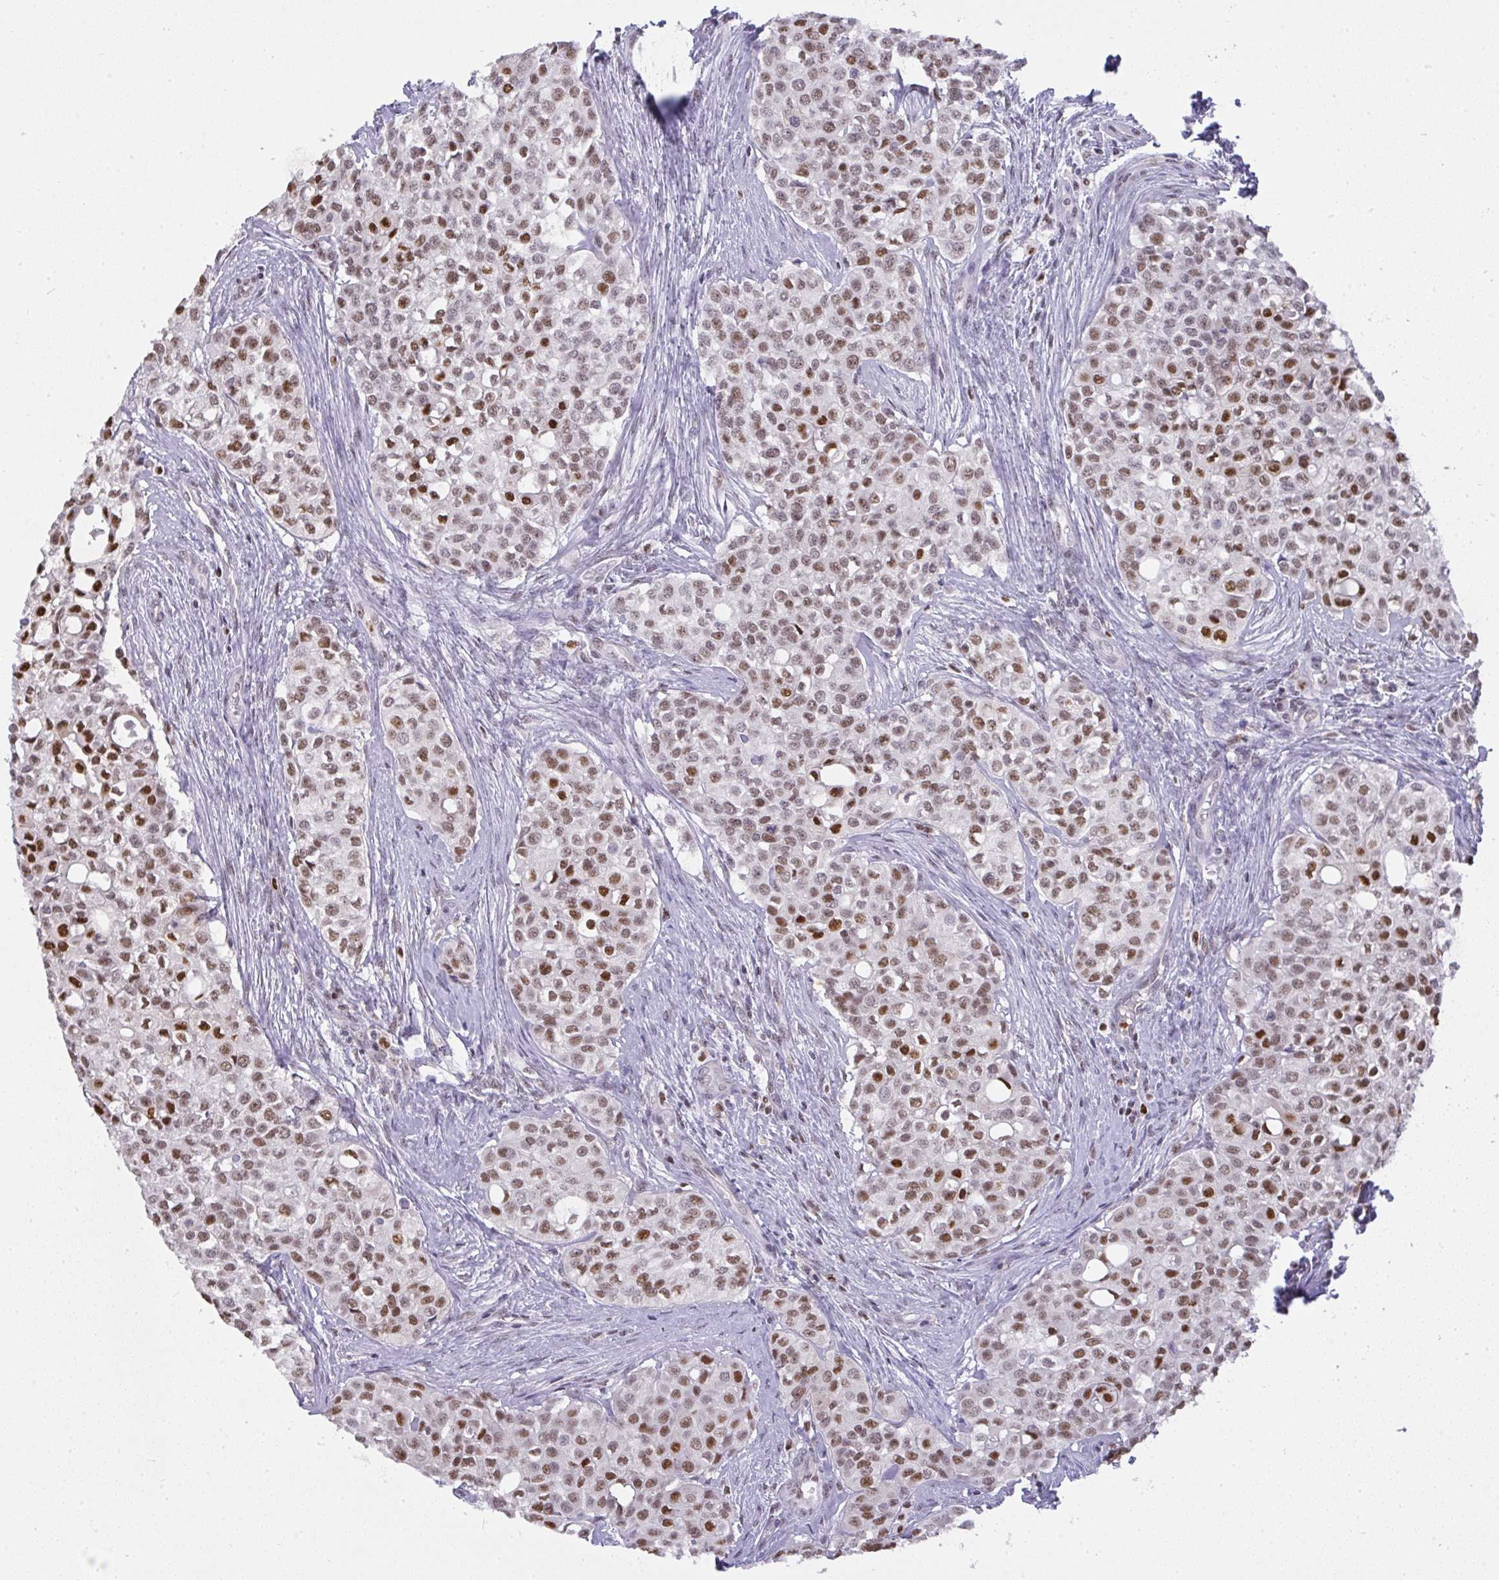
{"staining": {"intensity": "moderate", "quantity": ">75%", "location": "nuclear"}, "tissue": "head and neck cancer", "cell_type": "Tumor cells", "image_type": "cancer", "snomed": [{"axis": "morphology", "description": "Adenocarcinoma, NOS"}, {"axis": "topography", "description": "Head-Neck"}], "caption": "A histopathology image showing moderate nuclear positivity in about >75% of tumor cells in head and neck cancer (adenocarcinoma), as visualized by brown immunohistochemical staining.", "gene": "BBX", "patient": {"sex": "male", "age": 81}}